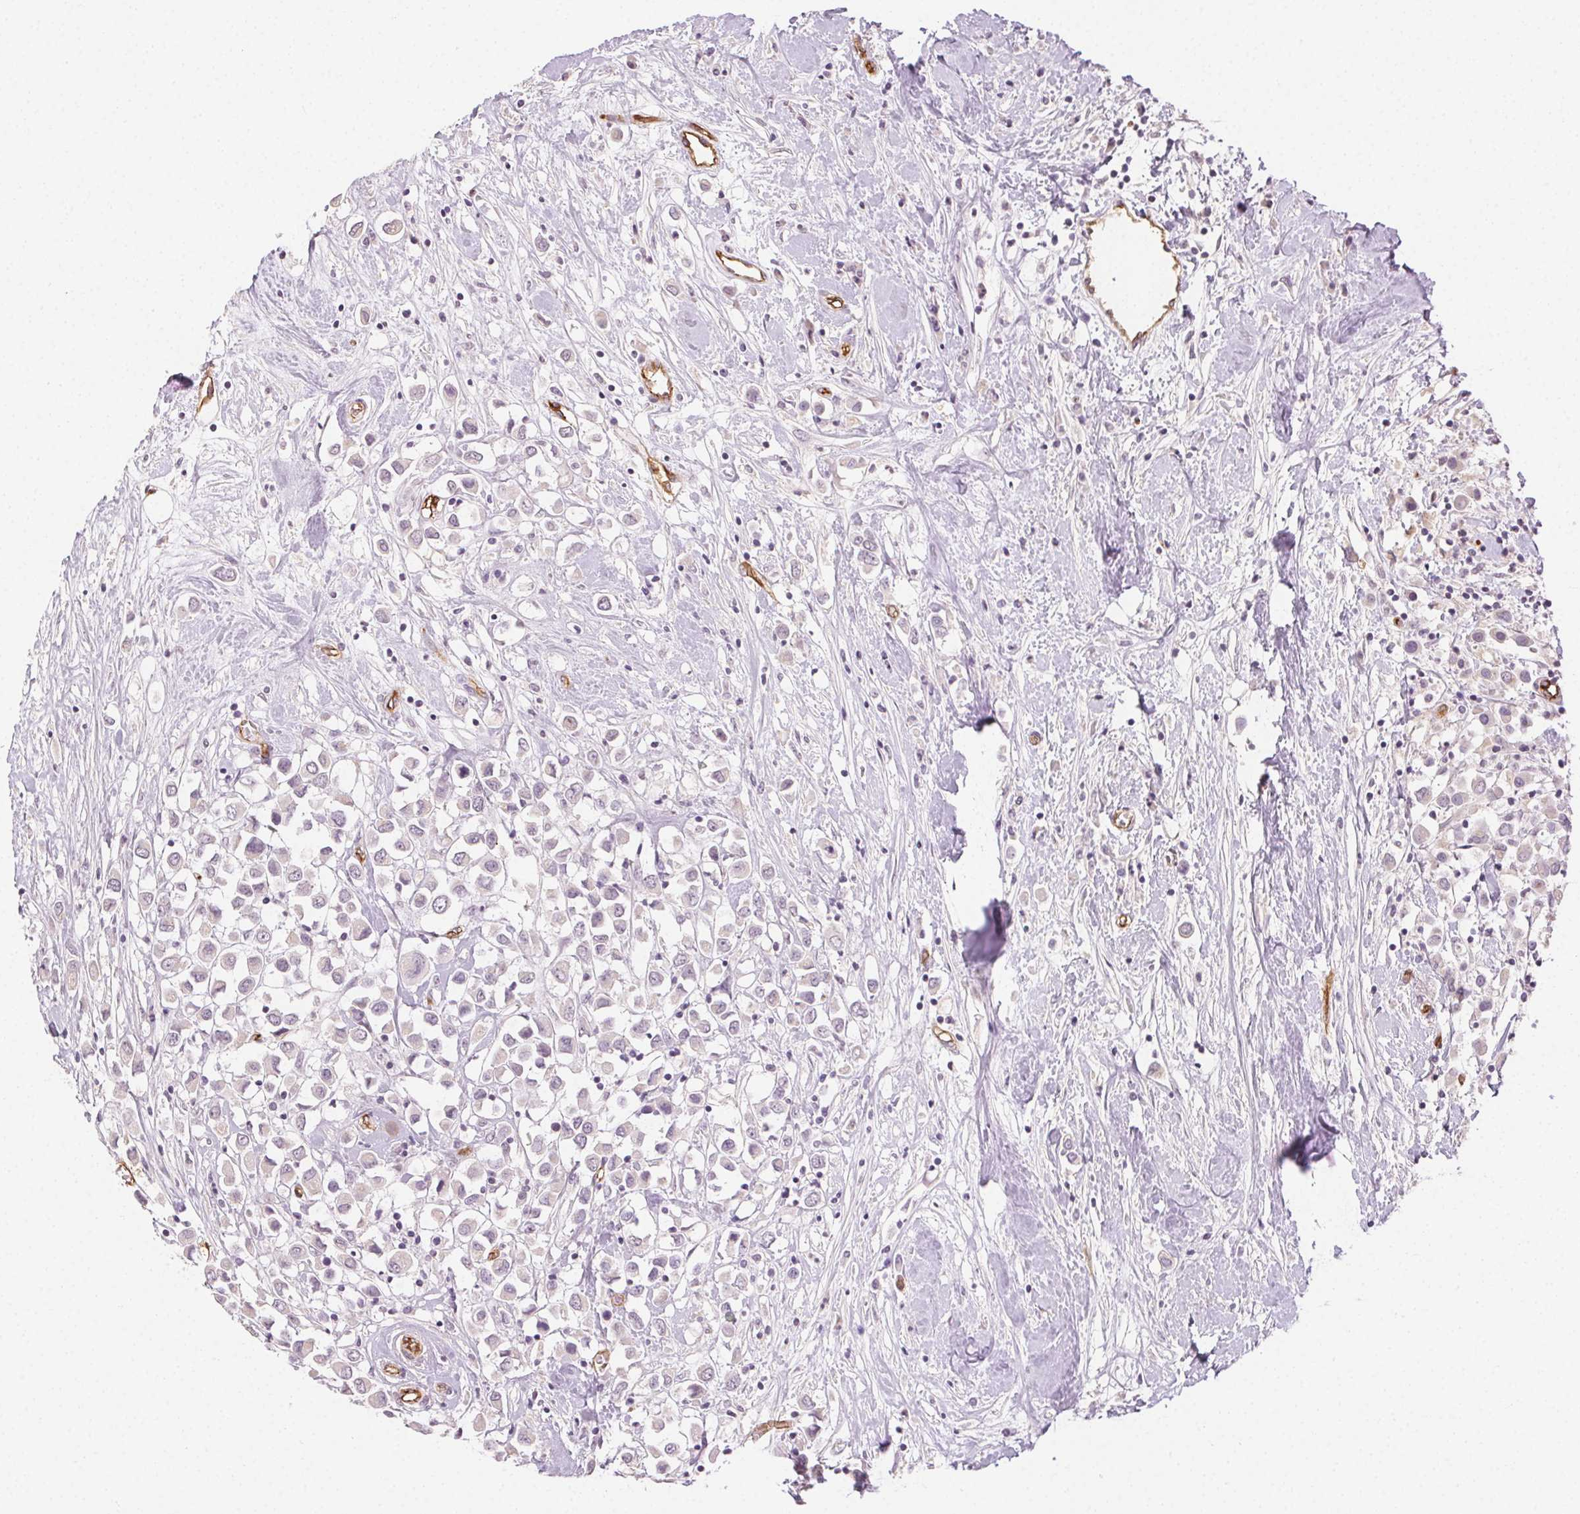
{"staining": {"intensity": "negative", "quantity": "none", "location": "none"}, "tissue": "breast cancer", "cell_type": "Tumor cells", "image_type": "cancer", "snomed": [{"axis": "morphology", "description": "Duct carcinoma"}, {"axis": "topography", "description": "Breast"}], "caption": "DAB (3,3'-diaminobenzidine) immunohistochemical staining of human intraductal carcinoma (breast) demonstrates no significant expression in tumor cells.", "gene": "PODXL", "patient": {"sex": "female", "age": 61}}